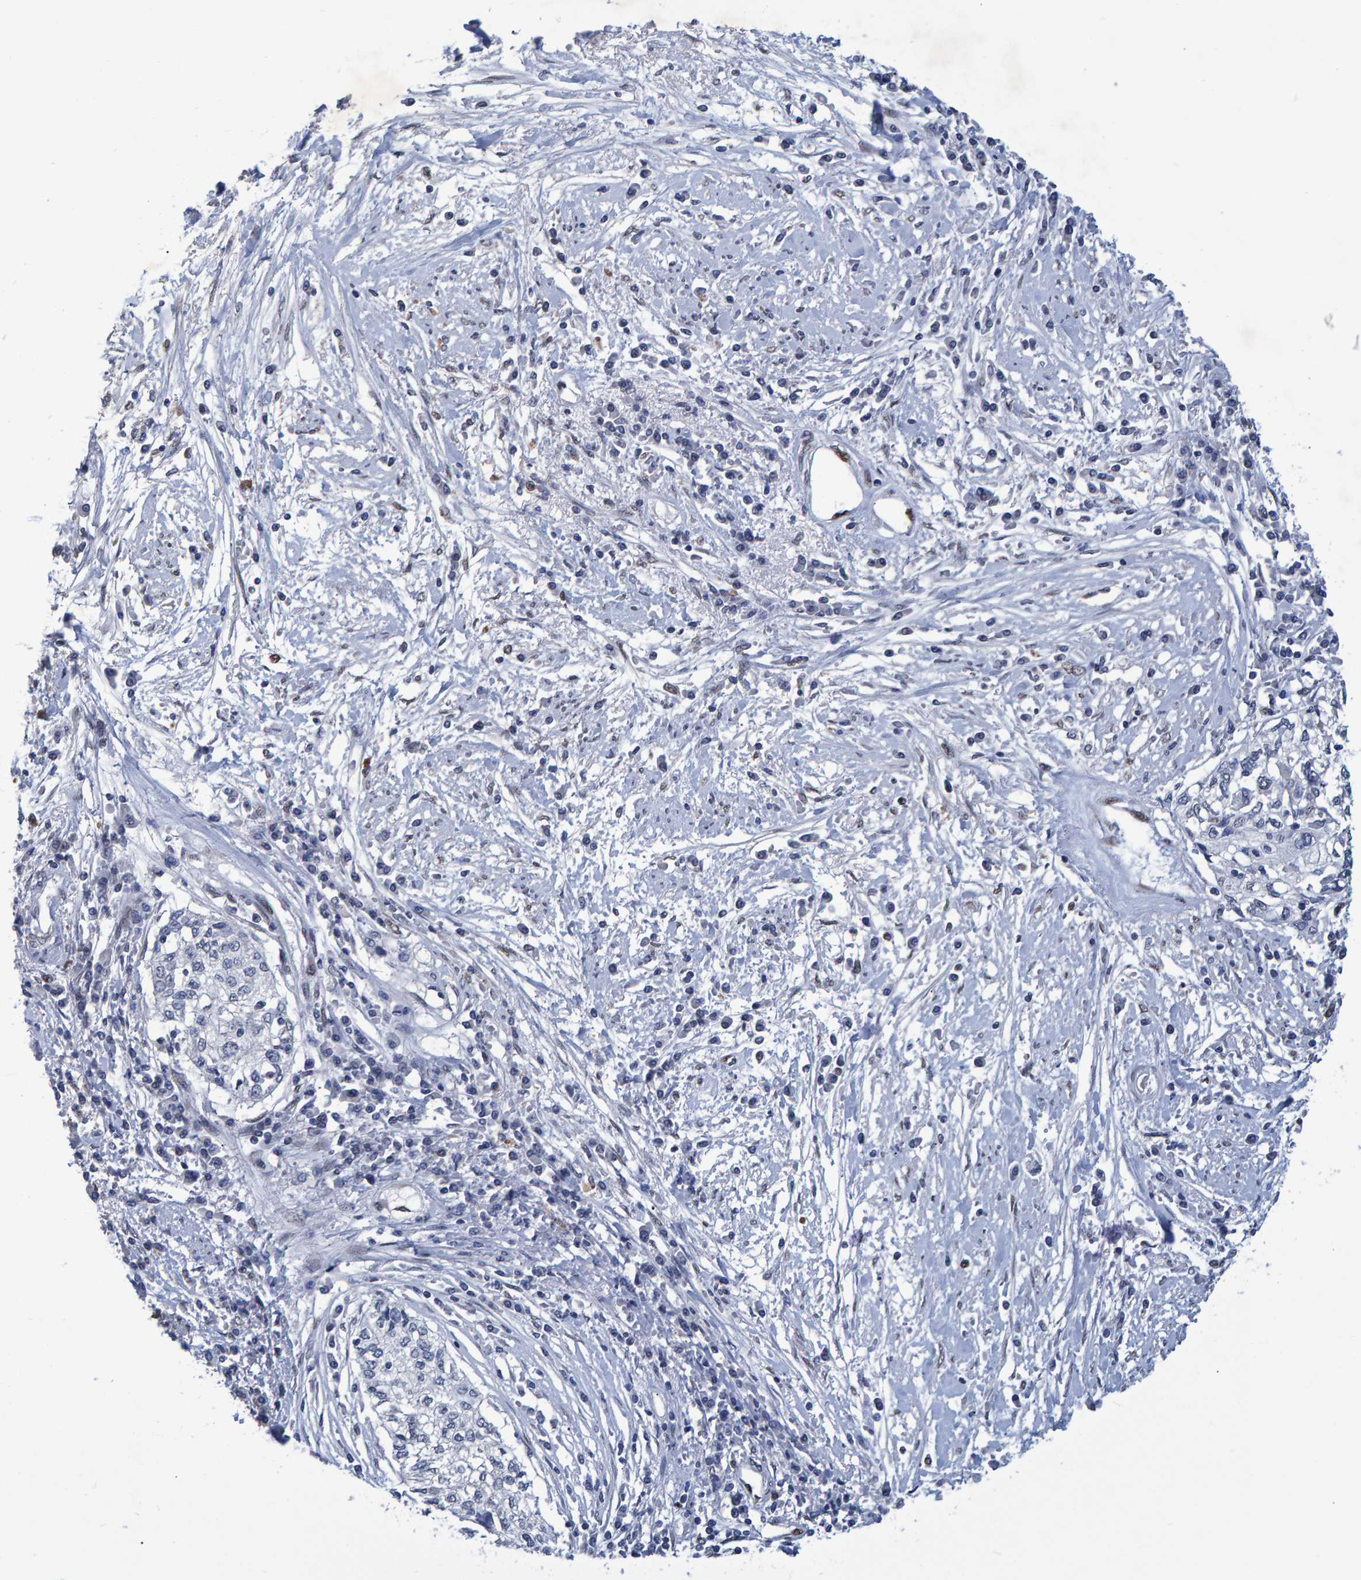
{"staining": {"intensity": "negative", "quantity": "none", "location": "none"}, "tissue": "cervical cancer", "cell_type": "Tumor cells", "image_type": "cancer", "snomed": [{"axis": "morphology", "description": "Squamous cell carcinoma, NOS"}, {"axis": "topography", "description": "Cervix"}], "caption": "There is no significant staining in tumor cells of cervical squamous cell carcinoma.", "gene": "QKI", "patient": {"sex": "female", "age": 57}}